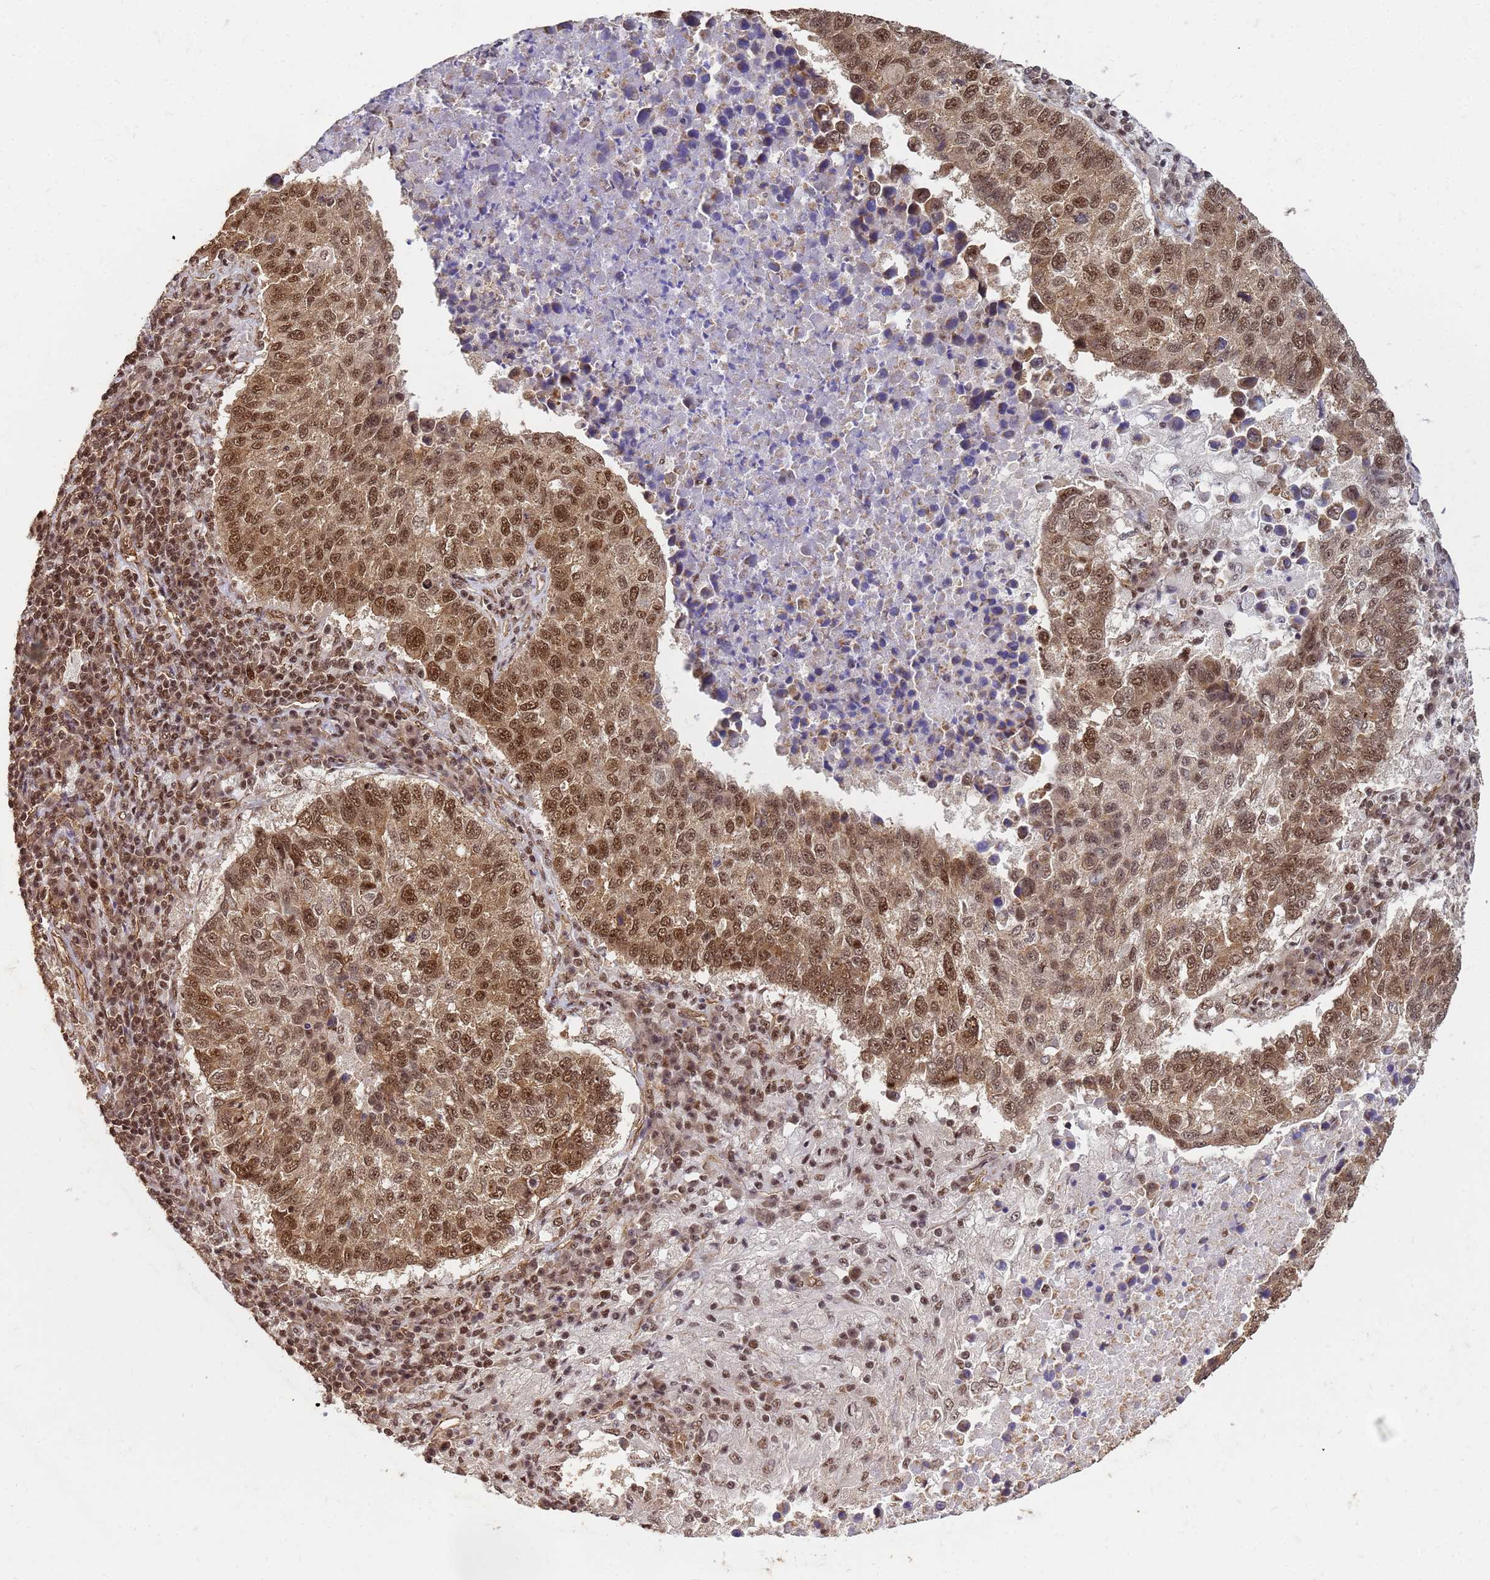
{"staining": {"intensity": "strong", "quantity": ">75%", "location": "cytoplasmic/membranous,nuclear"}, "tissue": "lung cancer", "cell_type": "Tumor cells", "image_type": "cancer", "snomed": [{"axis": "morphology", "description": "Squamous cell carcinoma, NOS"}, {"axis": "topography", "description": "Lung"}], "caption": "Protein expression analysis of squamous cell carcinoma (lung) reveals strong cytoplasmic/membranous and nuclear staining in approximately >75% of tumor cells.", "gene": "SYF2", "patient": {"sex": "male", "age": 73}}